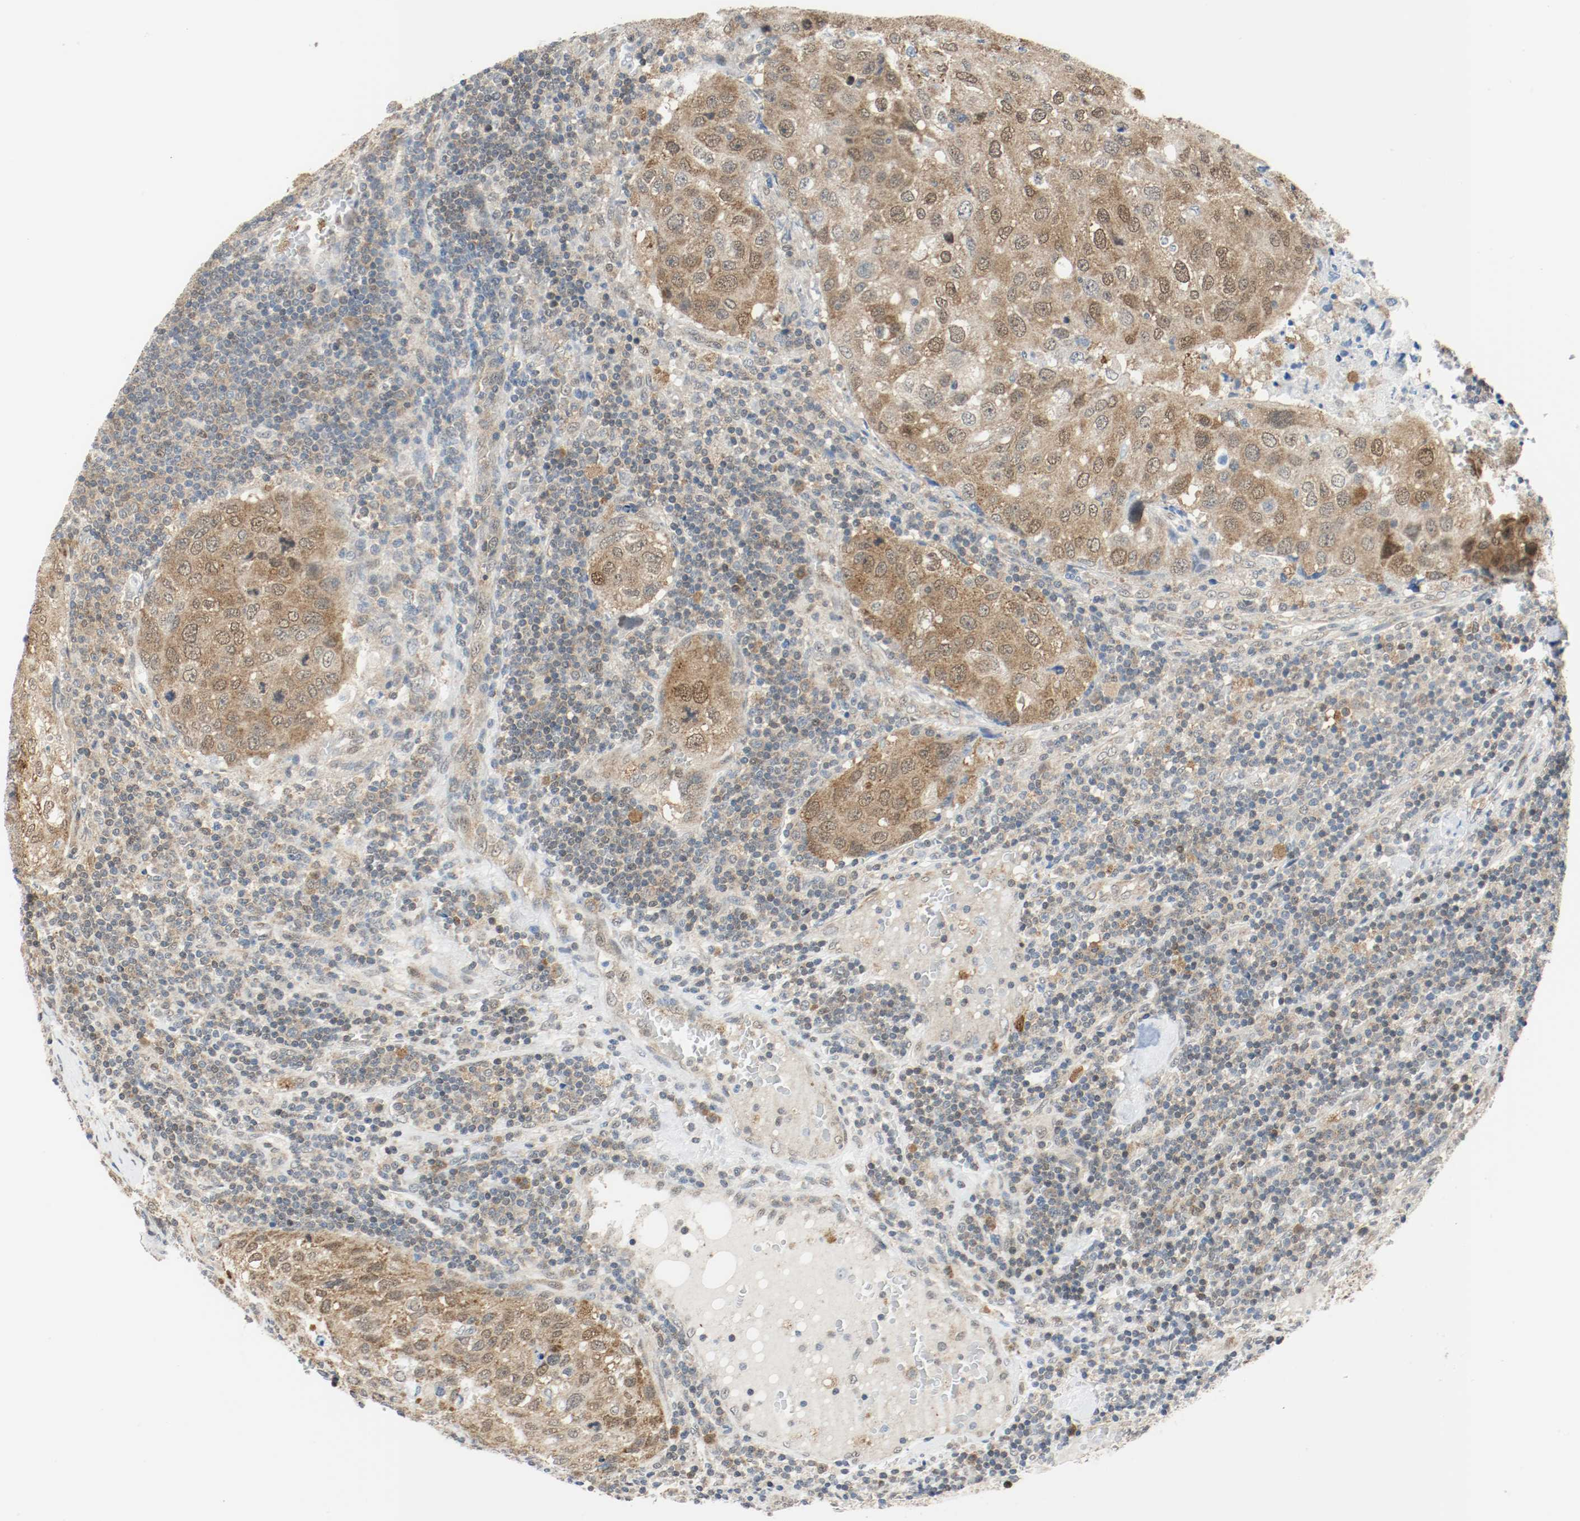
{"staining": {"intensity": "moderate", "quantity": ">75%", "location": "cytoplasmic/membranous,nuclear"}, "tissue": "urothelial cancer", "cell_type": "Tumor cells", "image_type": "cancer", "snomed": [{"axis": "morphology", "description": "Urothelial carcinoma, High grade"}, {"axis": "topography", "description": "Lymph node"}, {"axis": "topography", "description": "Urinary bladder"}], "caption": "Tumor cells display medium levels of moderate cytoplasmic/membranous and nuclear positivity in about >75% of cells in human urothelial carcinoma (high-grade).", "gene": "PPME1", "patient": {"sex": "male", "age": 51}}